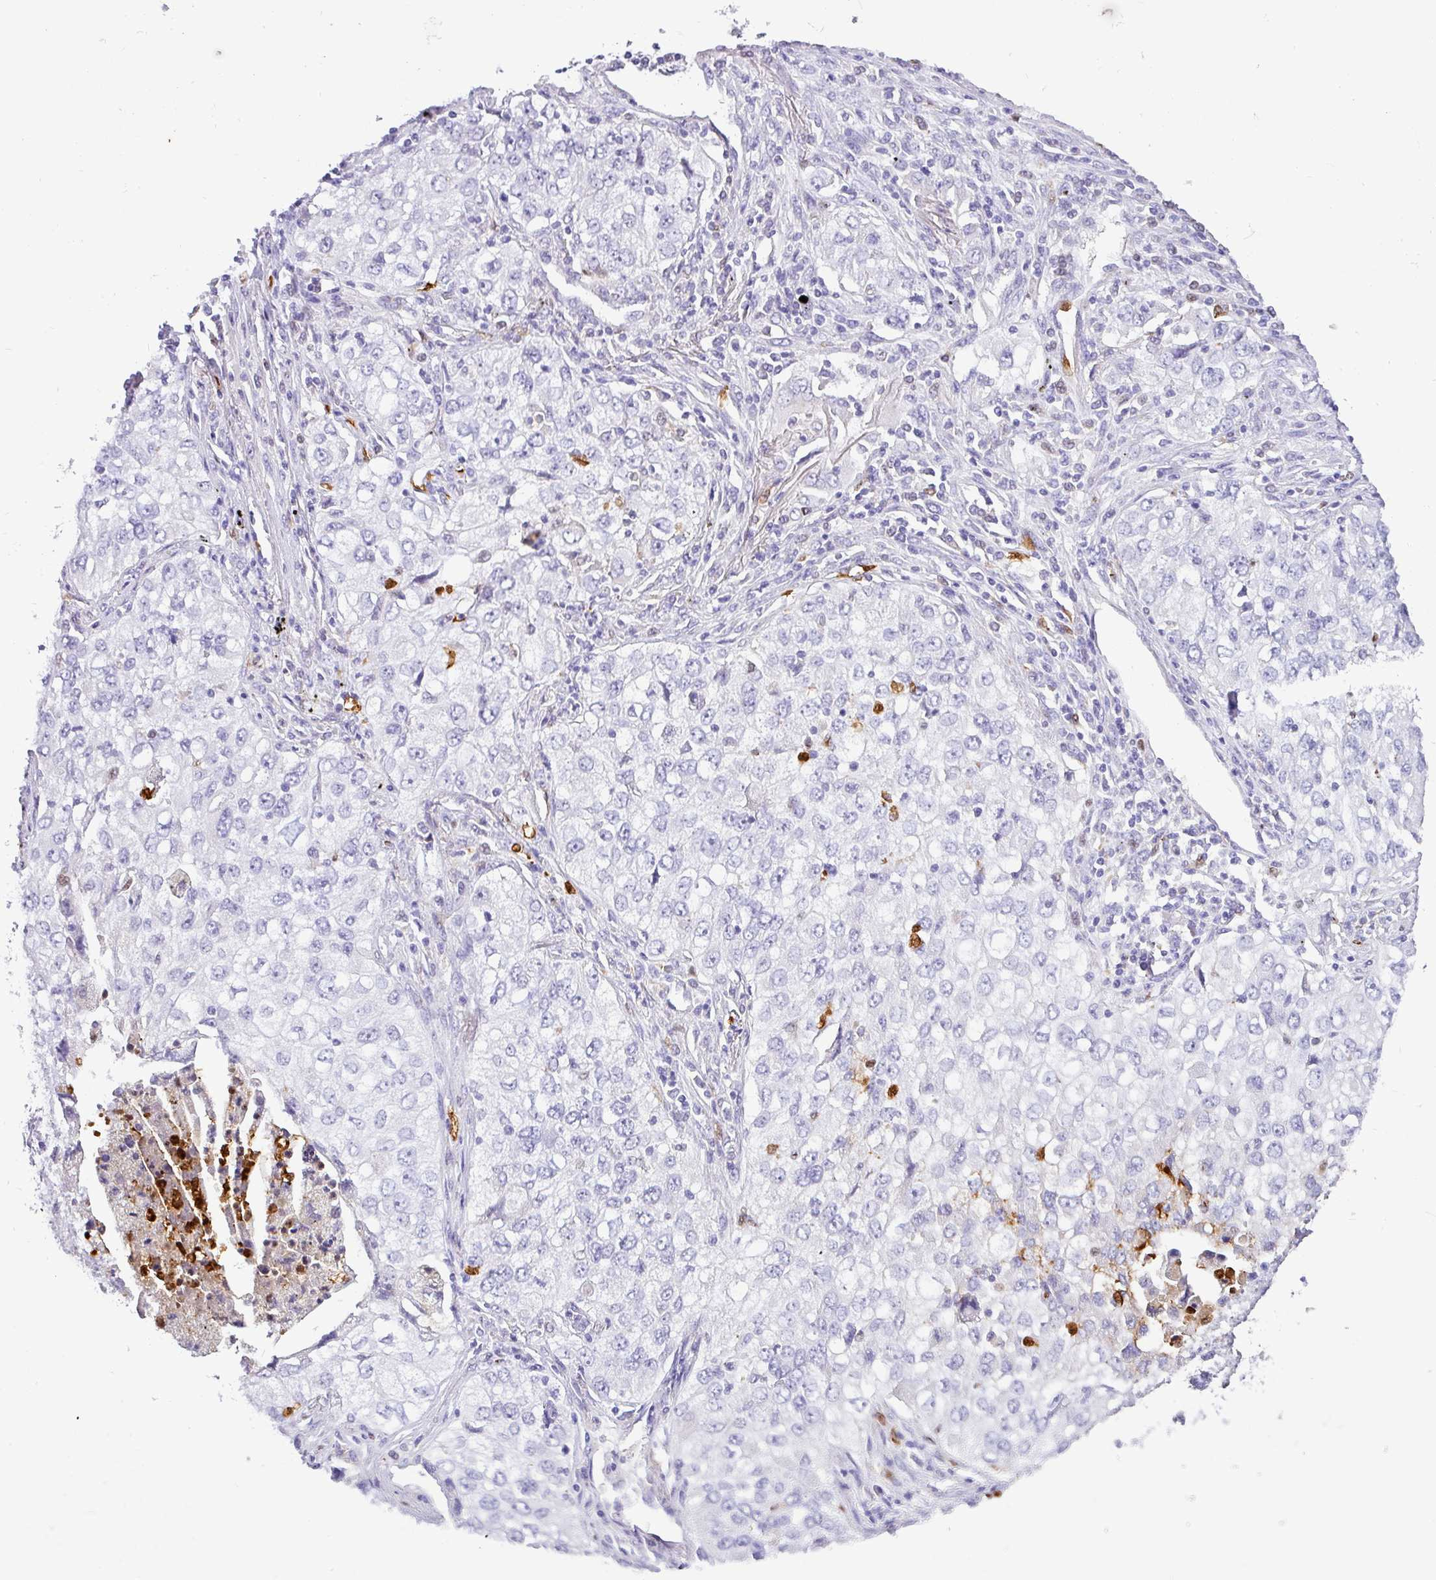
{"staining": {"intensity": "negative", "quantity": "none", "location": "none"}, "tissue": "lung cancer", "cell_type": "Tumor cells", "image_type": "cancer", "snomed": [{"axis": "morphology", "description": "Adenocarcinoma, NOS"}, {"axis": "morphology", "description": "Adenocarcinoma, metastatic, NOS"}, {"axis": "topography", "description": "Lymph node"}, {"axis": "topography", "description": "Lung"}], "caption": "Immunohistochemistry (IHC) image of neoplastic tissue: human lung cancer stained with DAB exhibits no significant protein expression in tumor cells. (DAB immunohistochemistry, high magnification).", "gene": "SH2D3C", "patient": {"sex": "female", "age": 42}}